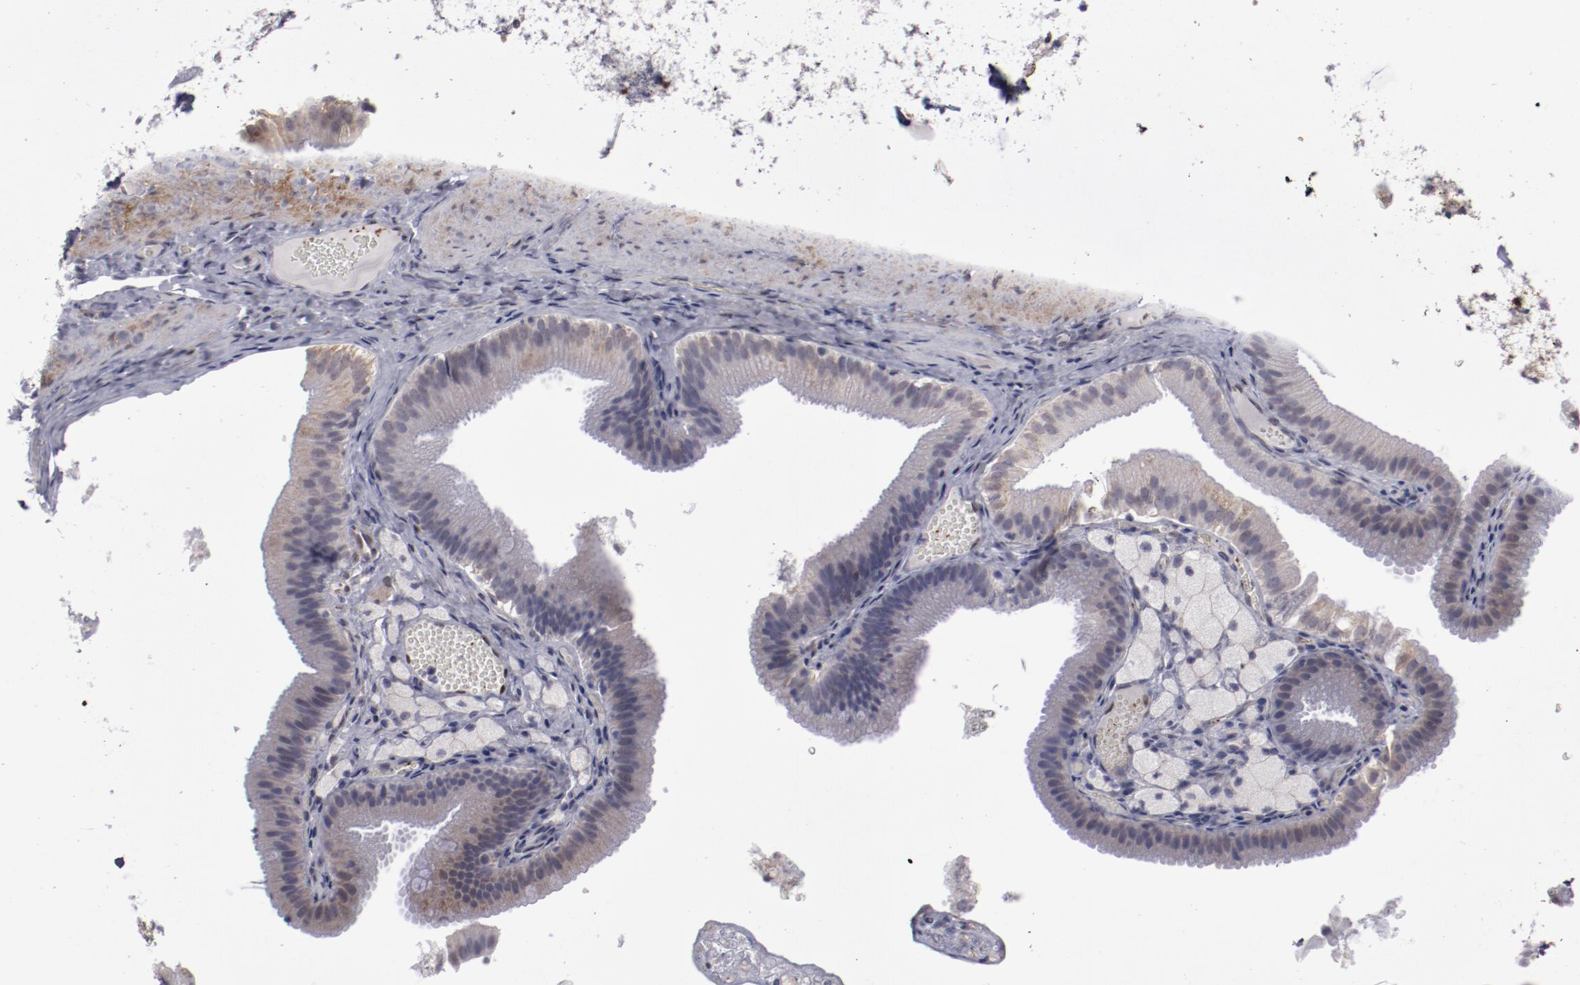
{"staining": {"intensity": "negative", "quantity": "none", "location": "none"}, "tissue": "gallbladder", "cell_type": "Glandular cells", "image_type": "normal", "snomed": [{"axis": "morphology", "description": "Normal tissue, NOS"}, {"axis": "topography", "description": "Gallbladder"}], "caption": "IHC histopathology image of unremarkable human gallbladder stained for a protein (brown), which shows no positivity in glandular cells. (DAB (3,3'-diaminobenzidine) immunohistochemistry, high magnification).", "gene": "LEF1", "patient": {"sex": "female", "age": 24}}